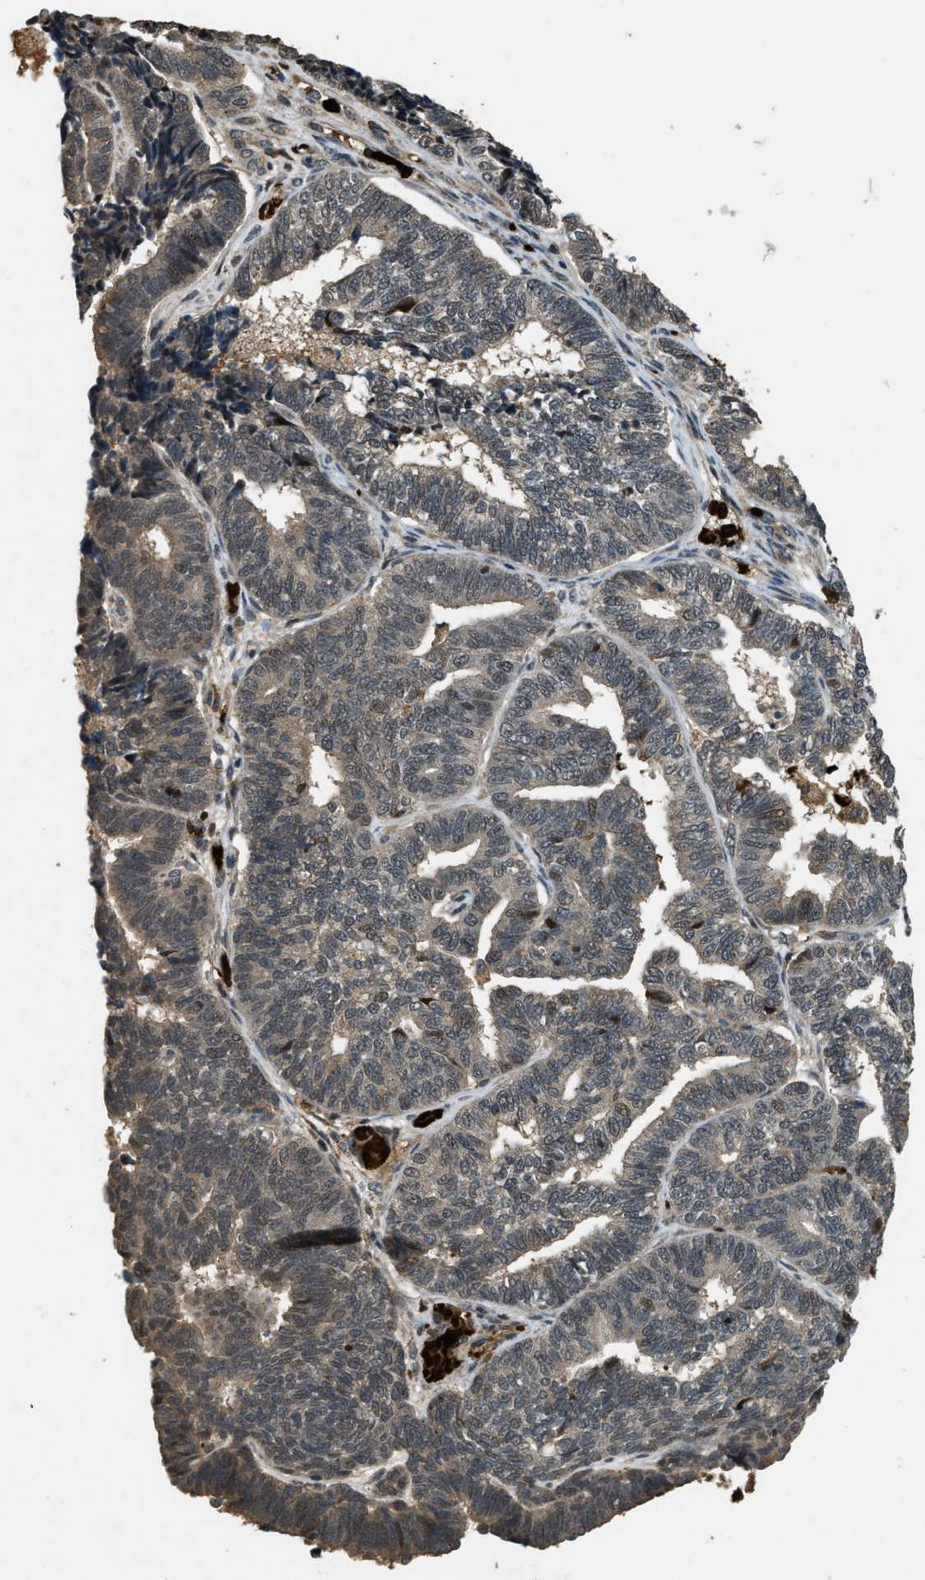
{"staining": {"intensity": "weak", "quantity": "<25%", "location": "cytoplasmic/membranous"}, "tissue": "endometrial cancer", "cell_type": "Tumor cells", "image_type": "cancer", "snomed": [{"axis": "morphology", "description": "Adenocarcinoma, NOS"}, {"axis": "topography", "description": "Endometrium"}], "caption": "Protein analysis of endometrial cancer shows no significant positivity in tumor cells.", "gene": "RNF141", "patient": {"sex": "female", "age": 70}}